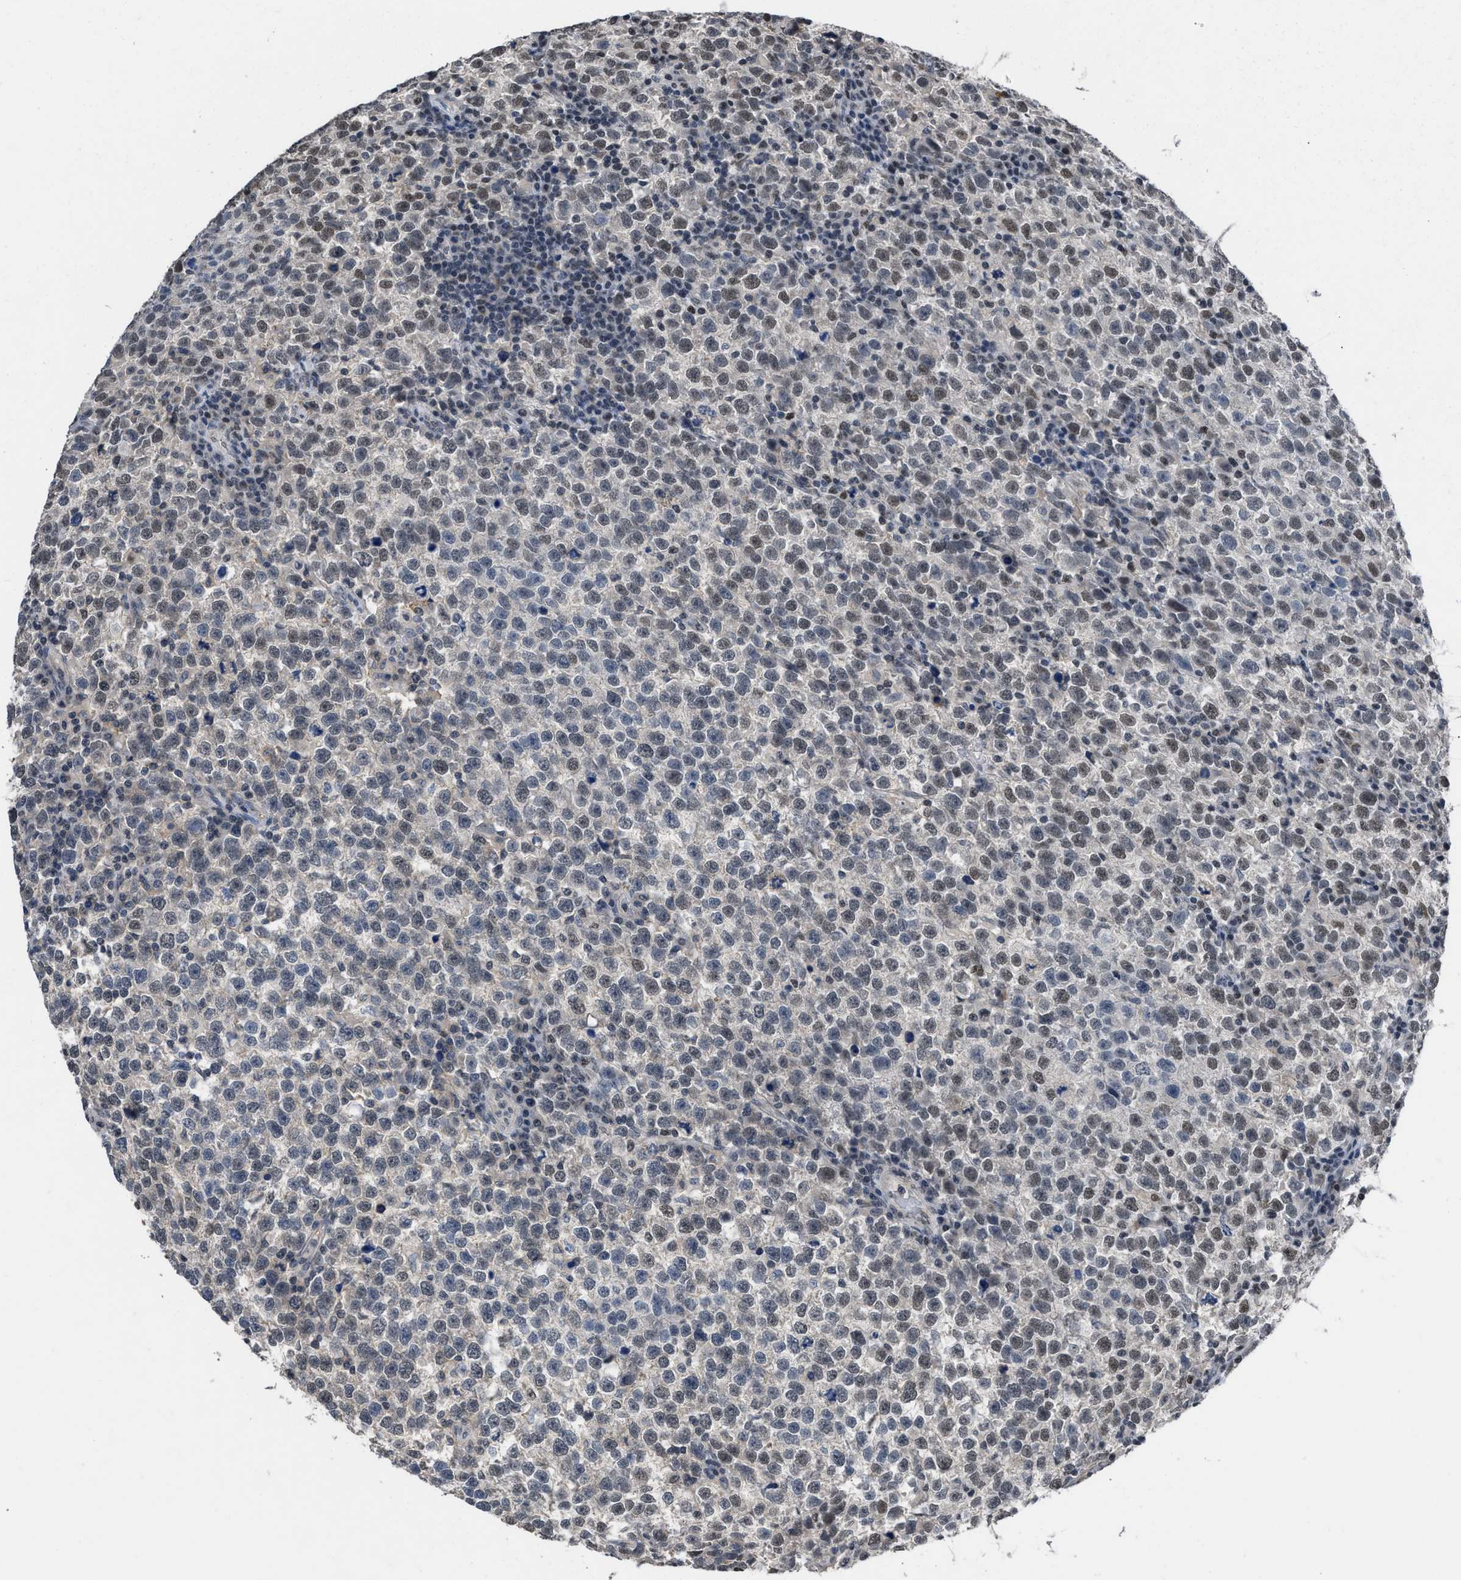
{"staining": {"intensity": "moderate", "quantity": "25%-75%", "location": "nuclear"}, "tissue": "testis cancer", "cell_type": "Tumor cells", "image_type": "cancer", "snomed": [{"axis": "morphology", "description": "Normal tissue, NOS"}, {"axis": "morphology", "description": "Seminoma, NOS"}, {"axis": "topography", "description": "Testis"}], "caption": "Immunohistochemistry image of seminoma (testis) stained for a protein (brown), which shows medium levels of moderate nuclear staining in about 25%-75% of tumor cells.", "gene": "TERF2IP", "patient": {"sex": "male", "age": 43}}